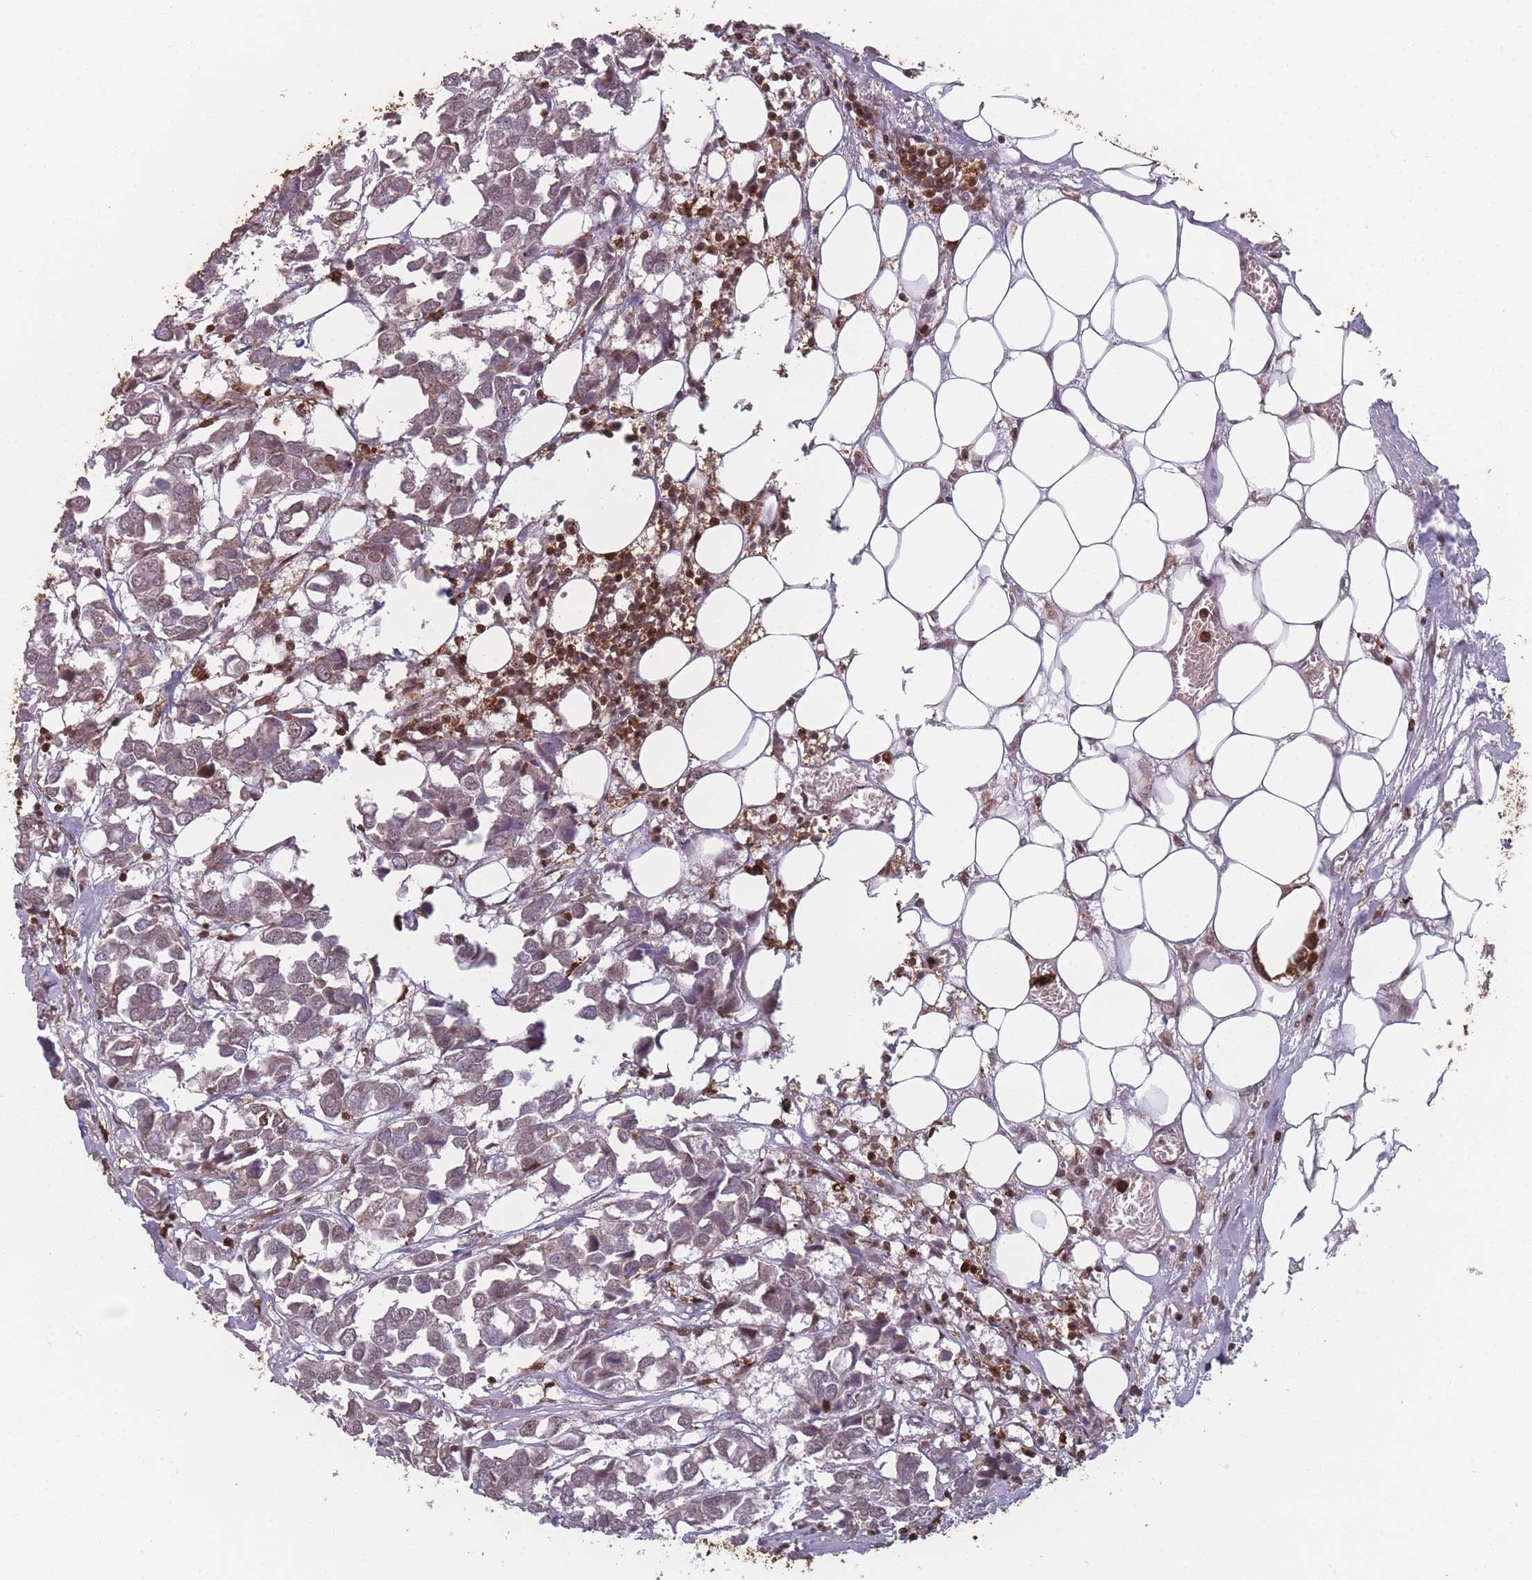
{"staining": {"intensity": "weak", "quantity": "25%-75%", "location": "nuclear"}, "tissue": "breast cancer", "cell_type": "Tumor cells", "image_type": "cancer", "snomed": [{"axis": "morphology", "description": "Duct carcinoma"}, {"axis": "topography", "description": "Breast"}], "caption": "Brown immunohistochemical staining in breast cancer demonstrates weak nuclear staining in about 25%-75% of tumor cells.", "gene": "WDR55", "patient": {"sex": "female", "age": 83}}